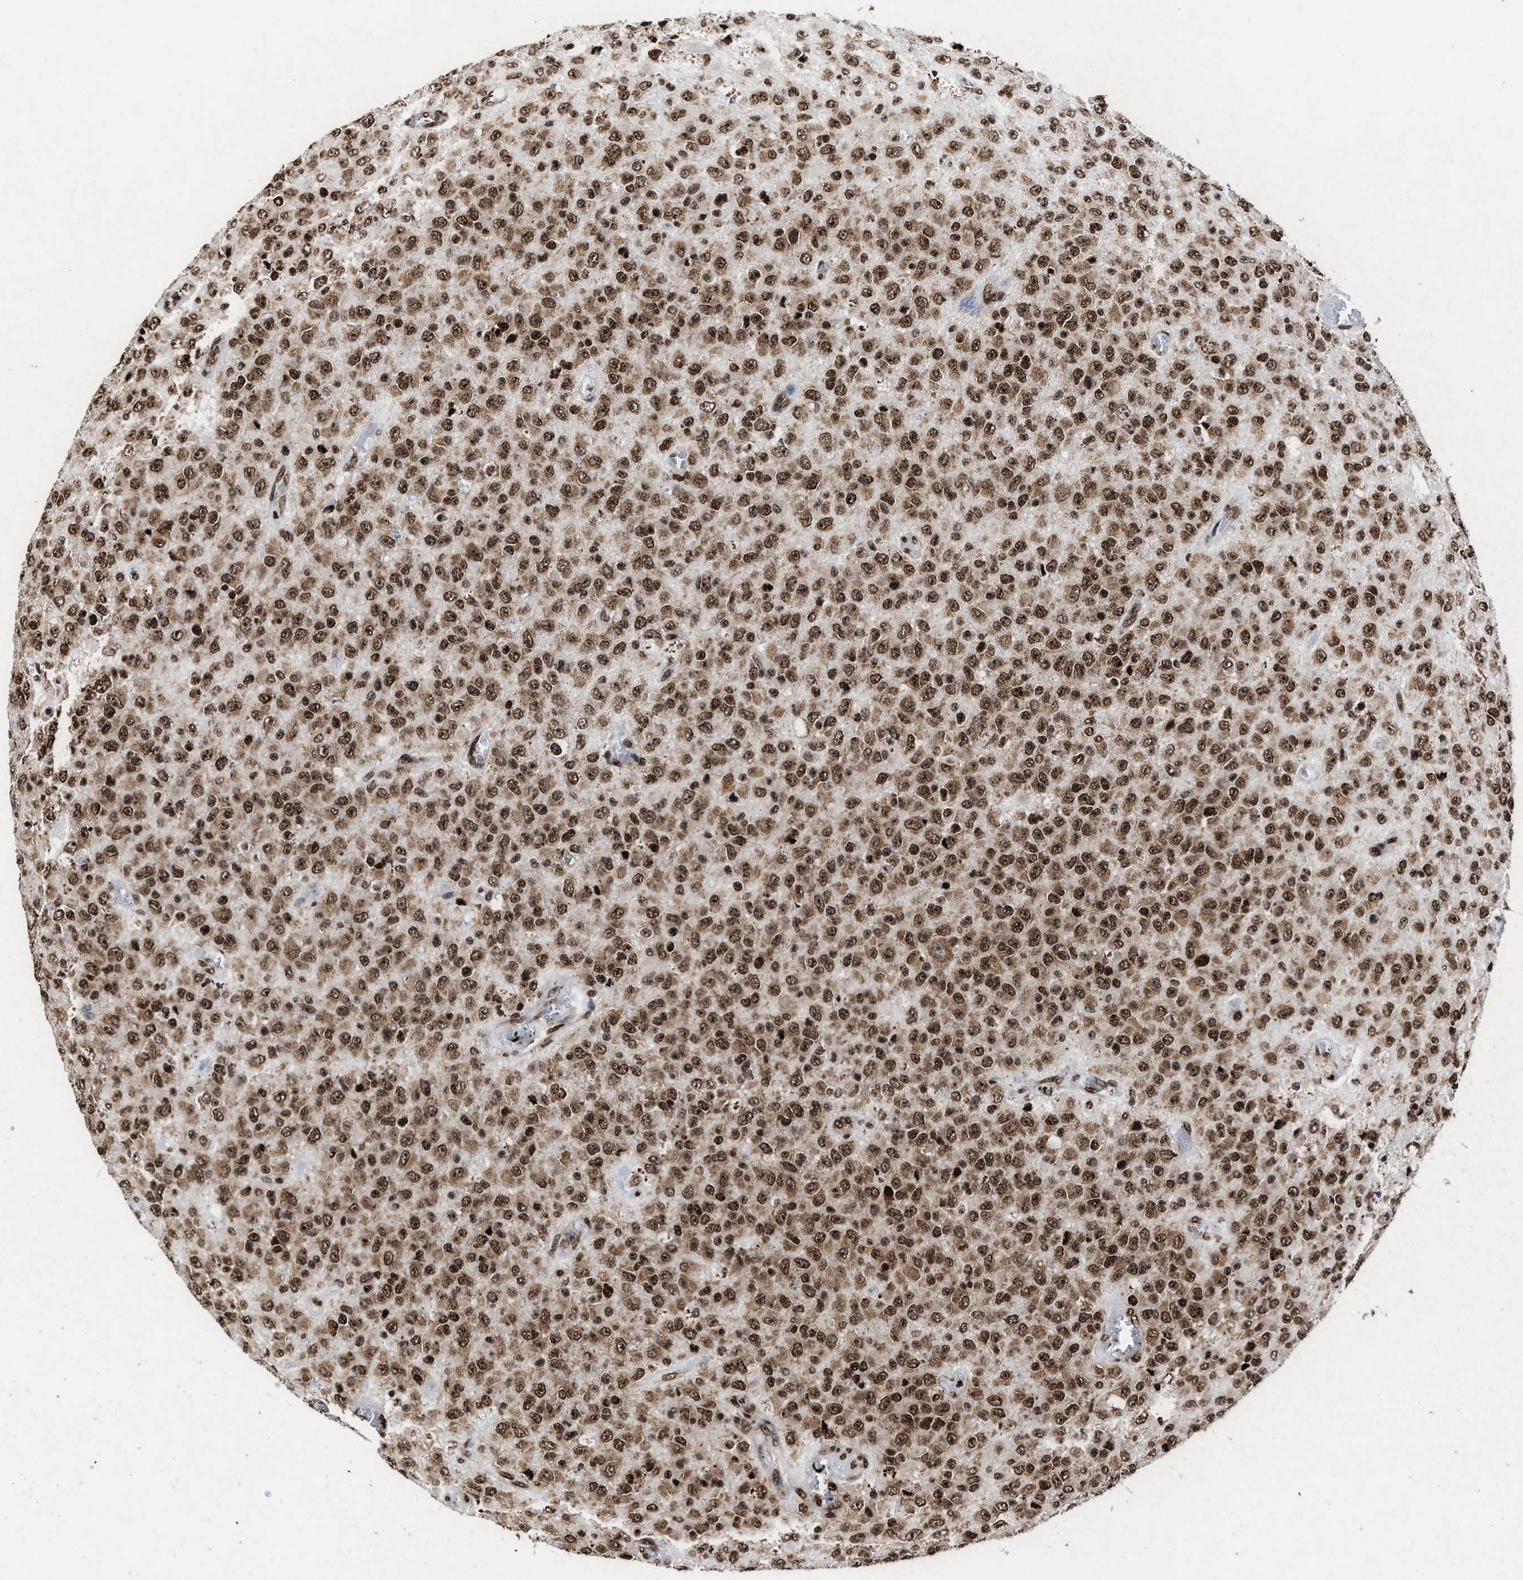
{"staining": {"intensity": "strong", "quantity": ">75%", "location": "nuclear"}, "tissue": "glioma", "cell_type": "Tumor cells", "image_type": "cancer", "snomed": [{"axis": "morphology", "description": "Glioma, malignant, High grade"}, {"axis": "topography", "description": "pancreas cauda"}], "caption": "Immunohistochemistry (IHC) histopathology image of neoplastic tissue: human glioma stained using IHC exhibits high levels of strong protein expression localized specifically in the nuclear of tumor cells, appearing as a nuclear brown color.", "gene": "ALYREF", "patient": {"sex": "male", "age": 60}}